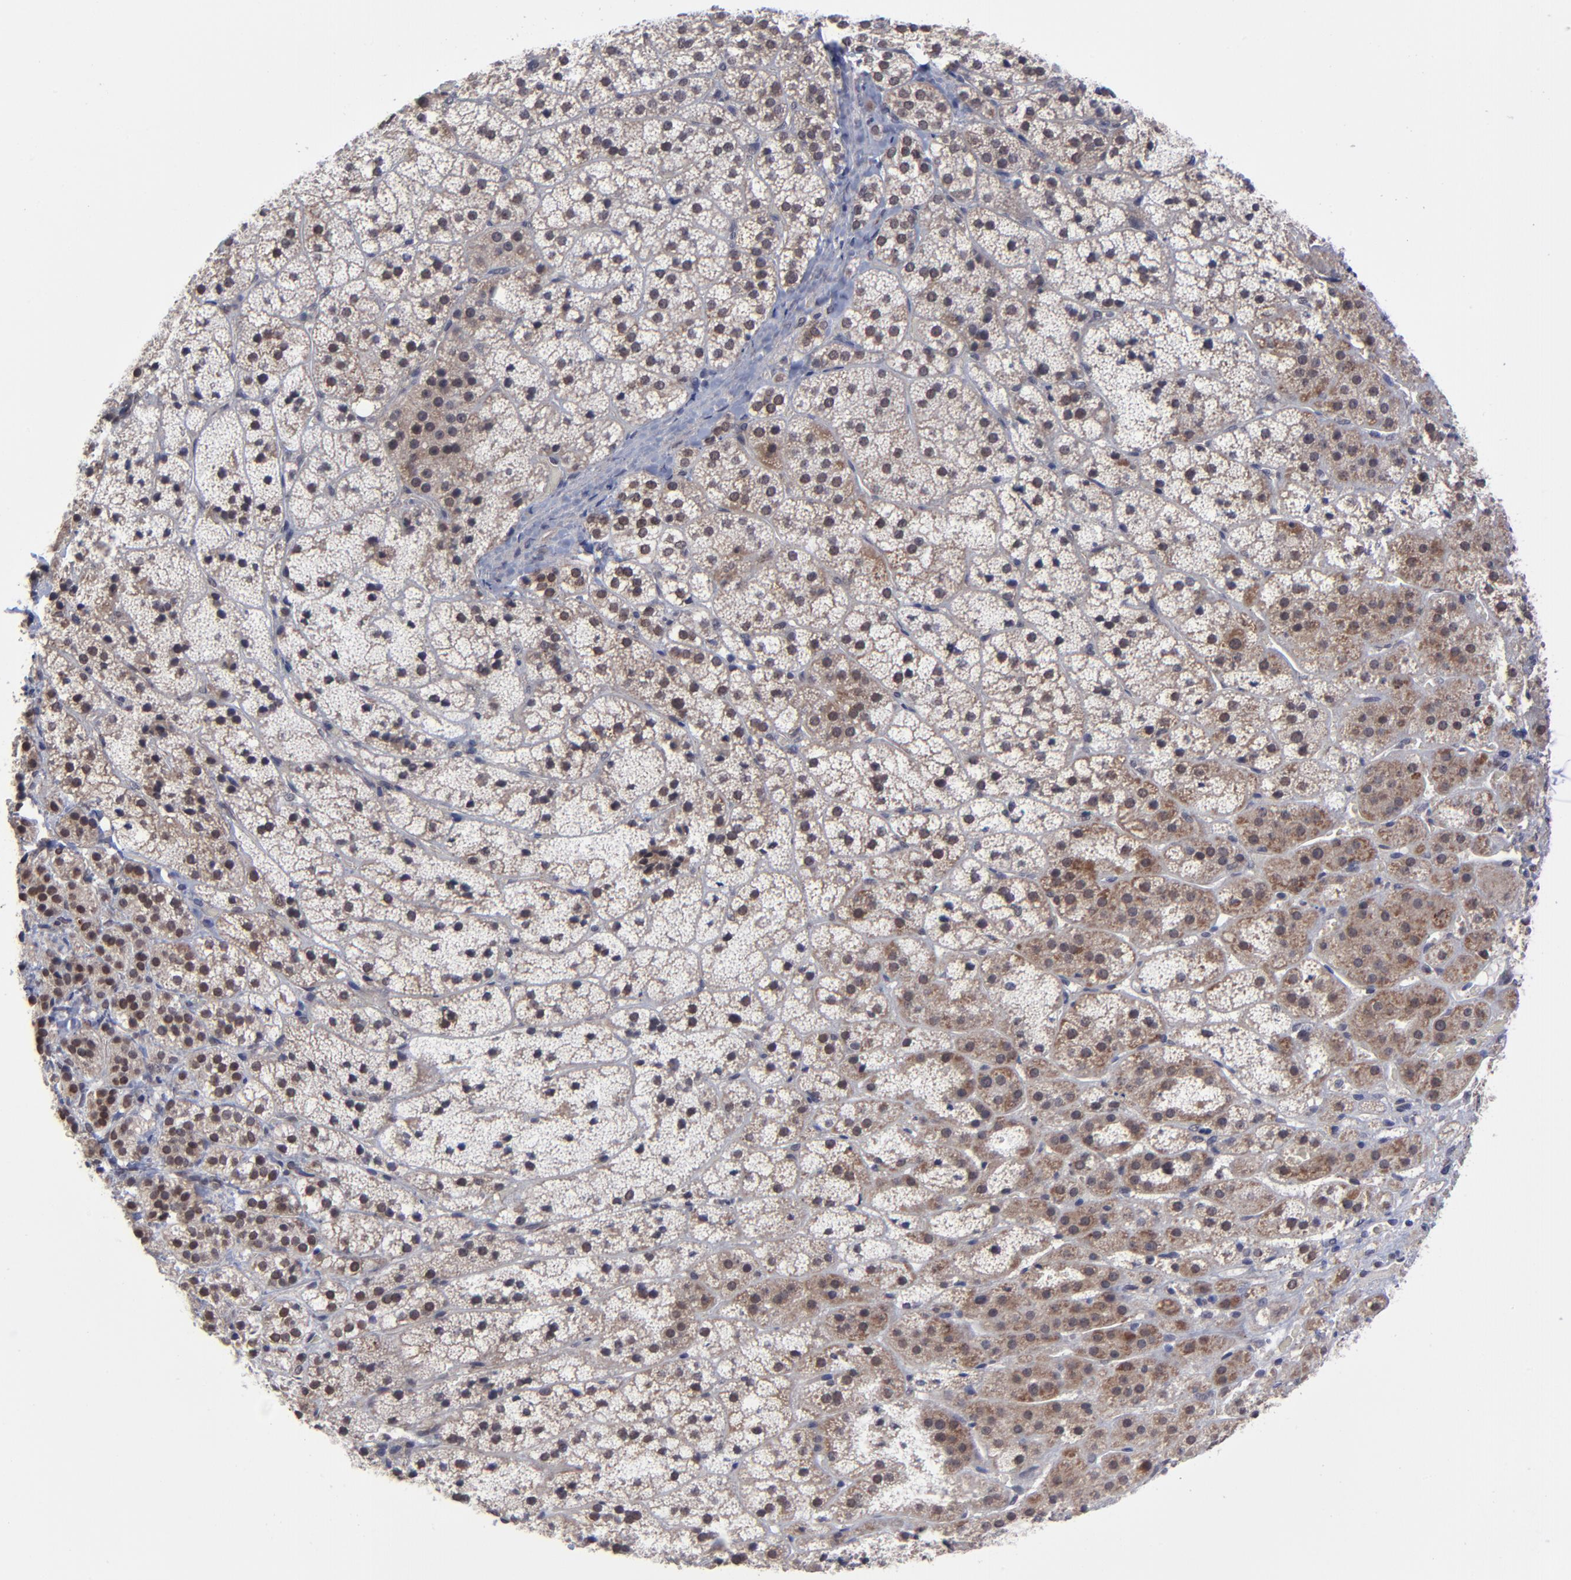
{"staining": {"intensity": "strong", "quantity": "25%-75%", "location": "cytoplasmic/membranous"}, "tissue": "adrenal gland", "cell_type": "Glandular cells", "image_type": "normal", "snomed": [{"axis": "morphology", "description": "Normal tissue, NOS"}, {"axis": "topography", "description": "Adrenal gland"}], "caption": "A high-resolution histopathology image shows IHC staining of benign adrenal gland, which exhibits strong cytoplasmic/membranous staining in about 25%-75% of glandular cells.", "gene": "ZNF419", "patient": {"sex": "female", "age": 44}}